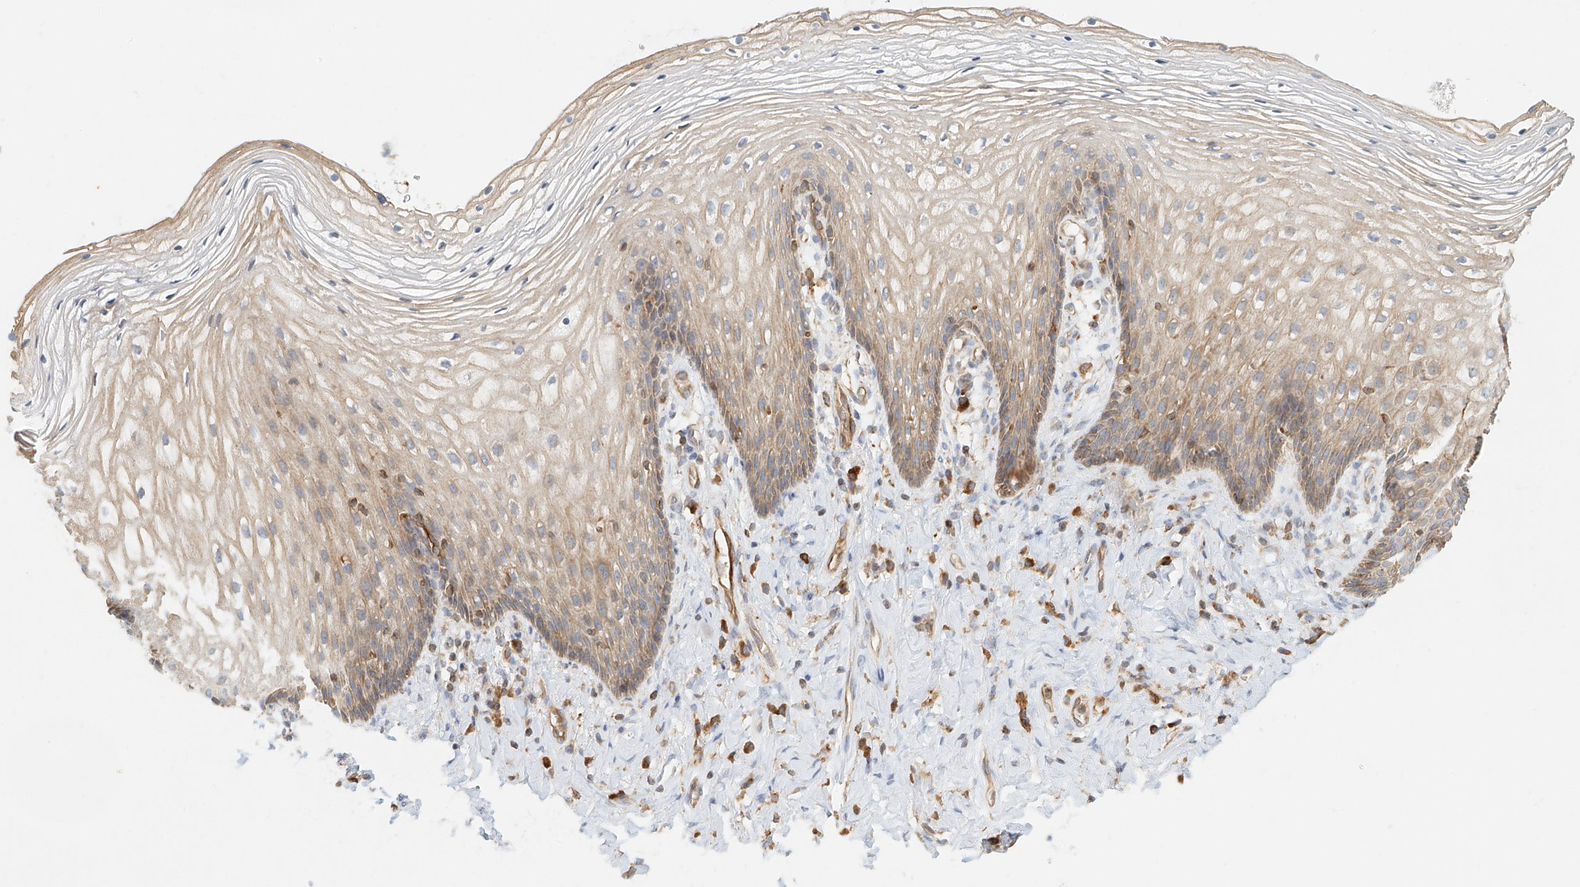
{"staining": {"intensity": "weak", "quantity": "25%-75%", "location": "cytoplasmic/membranous"}, "tissue": "vagina", "cell_type": "Squamous epithelial cells", "image_type": "normal", "snomed": [{"axis": "morphology", "description": "Normal tissue, NOS"}, {"axis": "topography", "description": "Vagina"}], "caption": "This is a micrograph of IHC staining of normal vagina, which shows weak positivity in the cytoplasmic/membranous of squamous epithelial cells.", "gene": "DHRS7", "patient": {"sex": "female", "age": 60}}